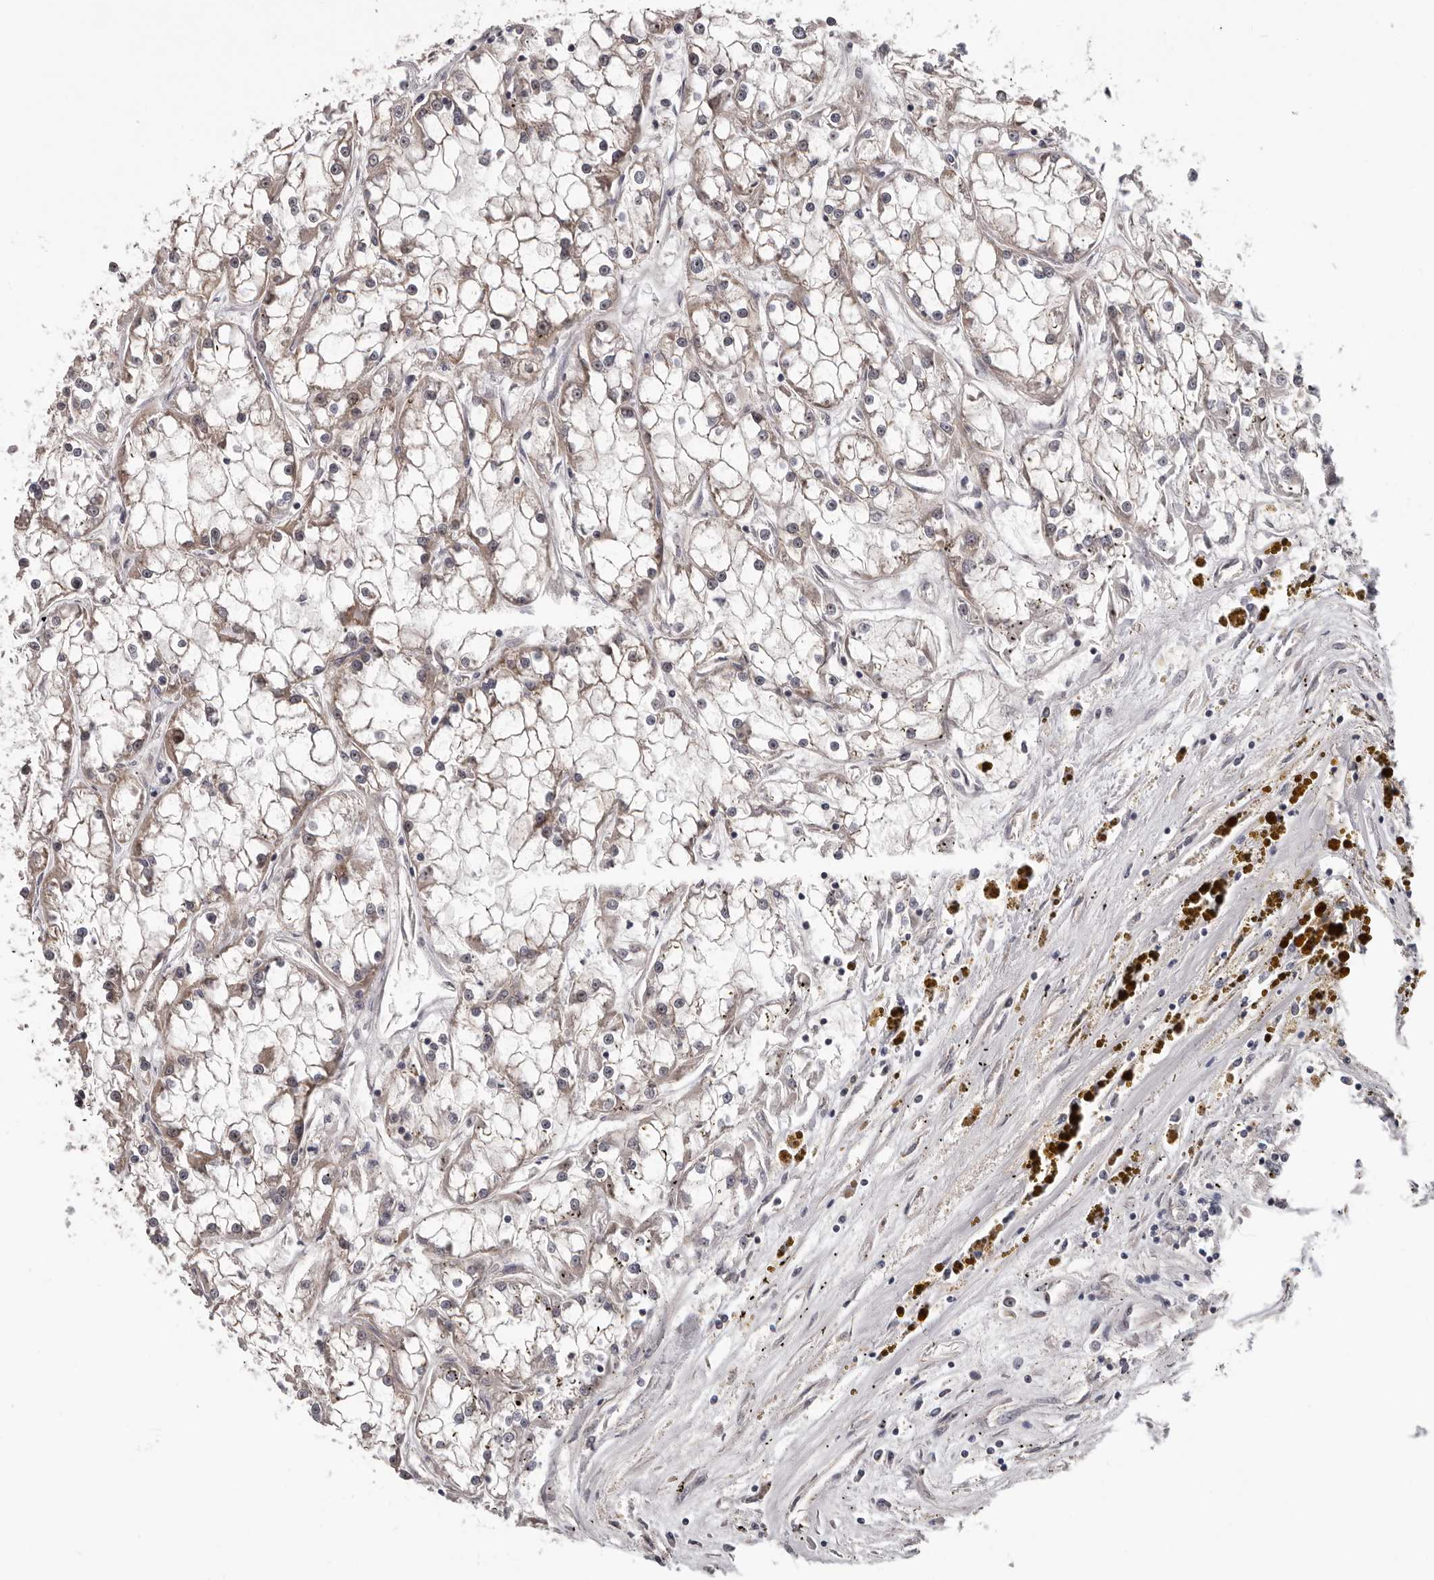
{"staining": {"intensity": "weak", "quantity": "25%-75%", "location": "cytoplasmic/membranous"}, "tissue": "renal cancer", "cell_type": "Tumor cells", "image_type": "cancer", "snomed": [{"axis": "morphology", "description": "Adenocarcinoma, NOS"}, {"axis": "topography", "description": "Kidney"}], "caption": "Renal adenocarcinoma stained with a protein marker shows weak staining in tumor cells.", "gene": "VPS37A", "patient": {"sex": "female", "age": 52}}